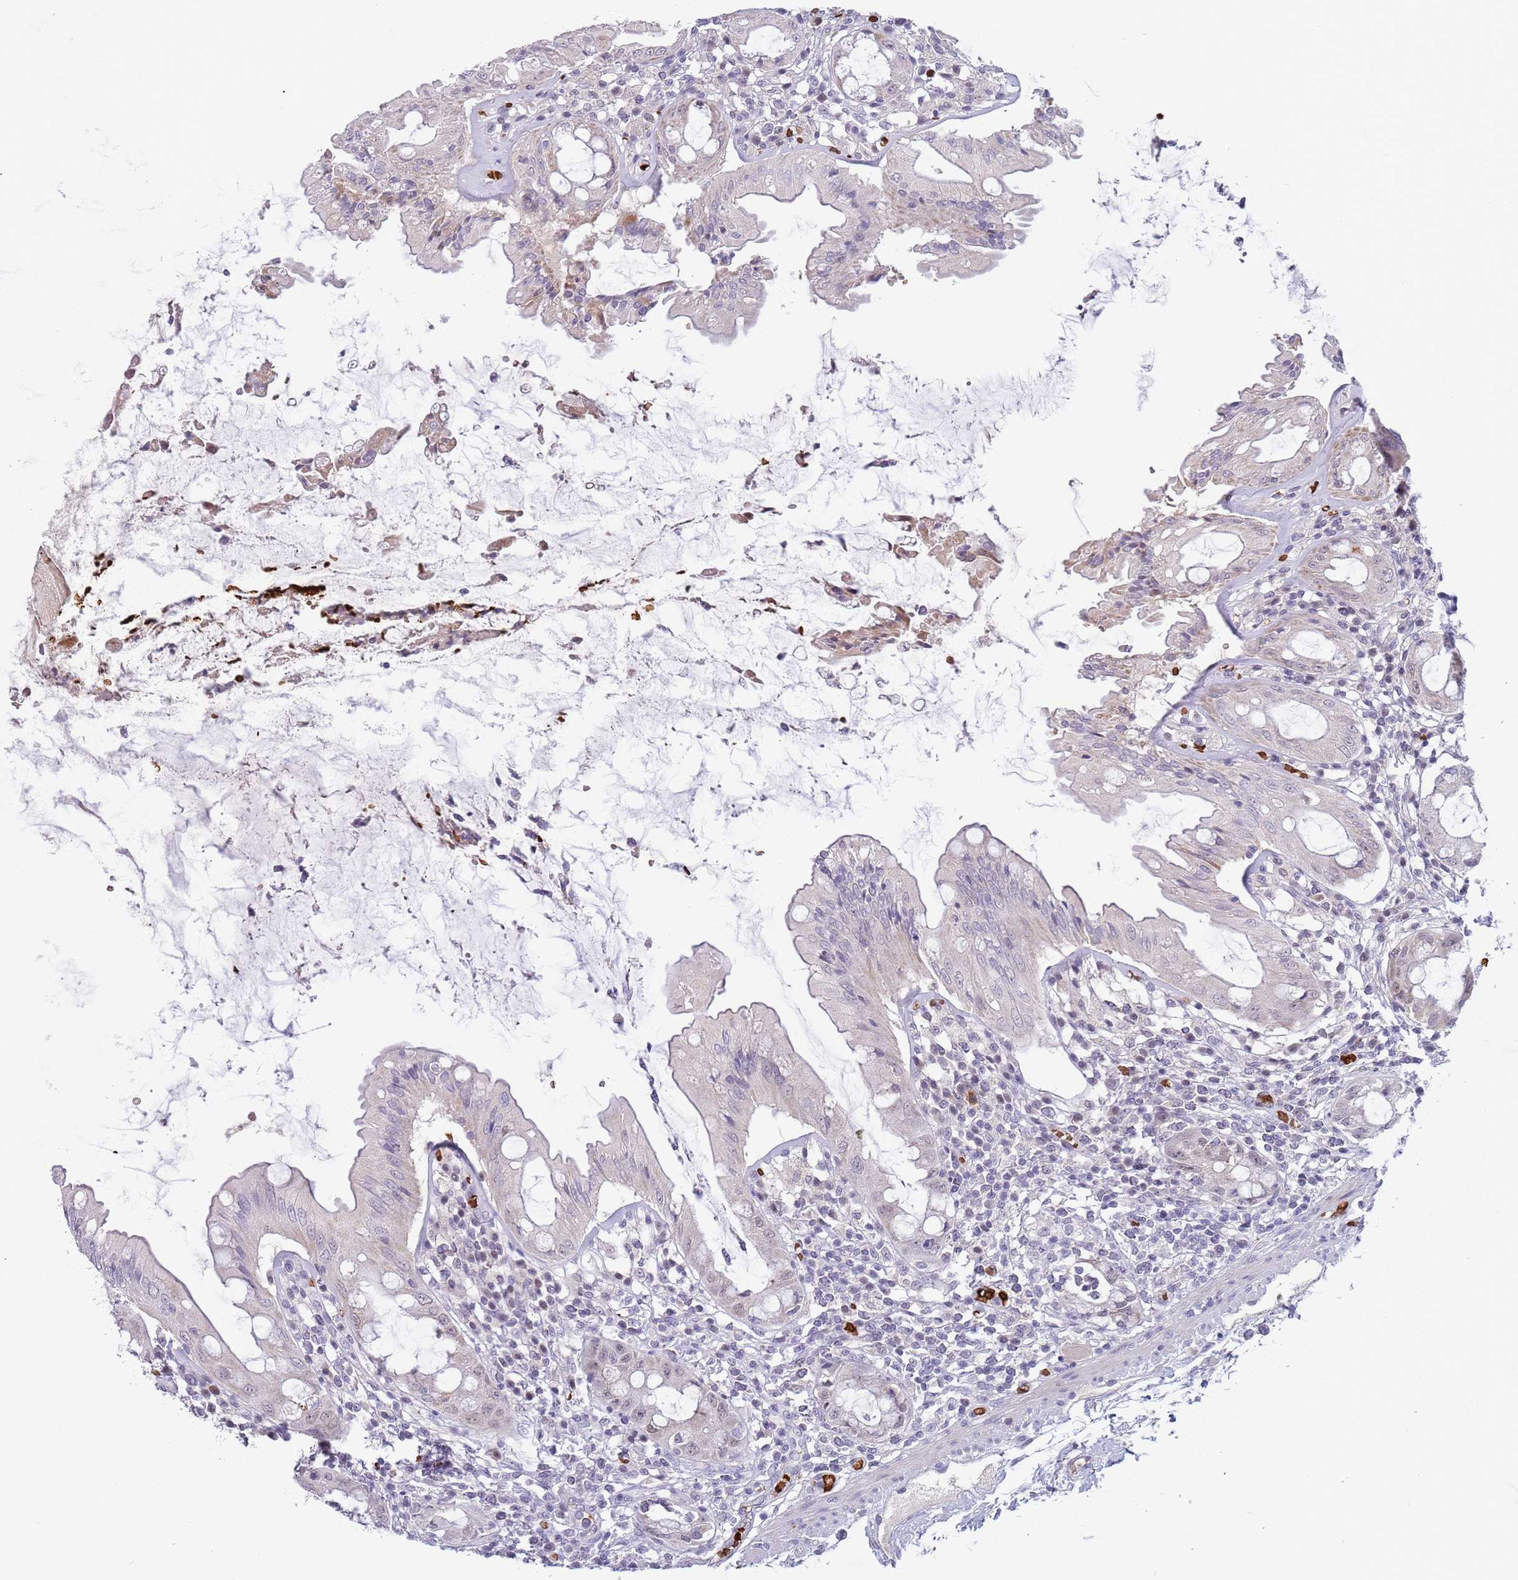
{"staining": {"intensity": "weak", "quantity": "25%-75%", "location": "cytoplasmic/membranous,nuclear"}, "tissue": "rectum", "cell_type": "Glandular cells", "image_type": "normal", "snomed": [{"axis": "morphology", "description": "Normal tissue, NOS"}, {"axis": "topography", "description": "Rectum"}], "caption": "A brown stain labels weak cytoplasmic/membranous,nuclear staining of a protein in glandular cells of benign rectum. (brown staining indicates protein expression, while blue staining denotes nuclei).", "gene": "LYPD6B", "patient": {"sex": "female", "age": 57}}